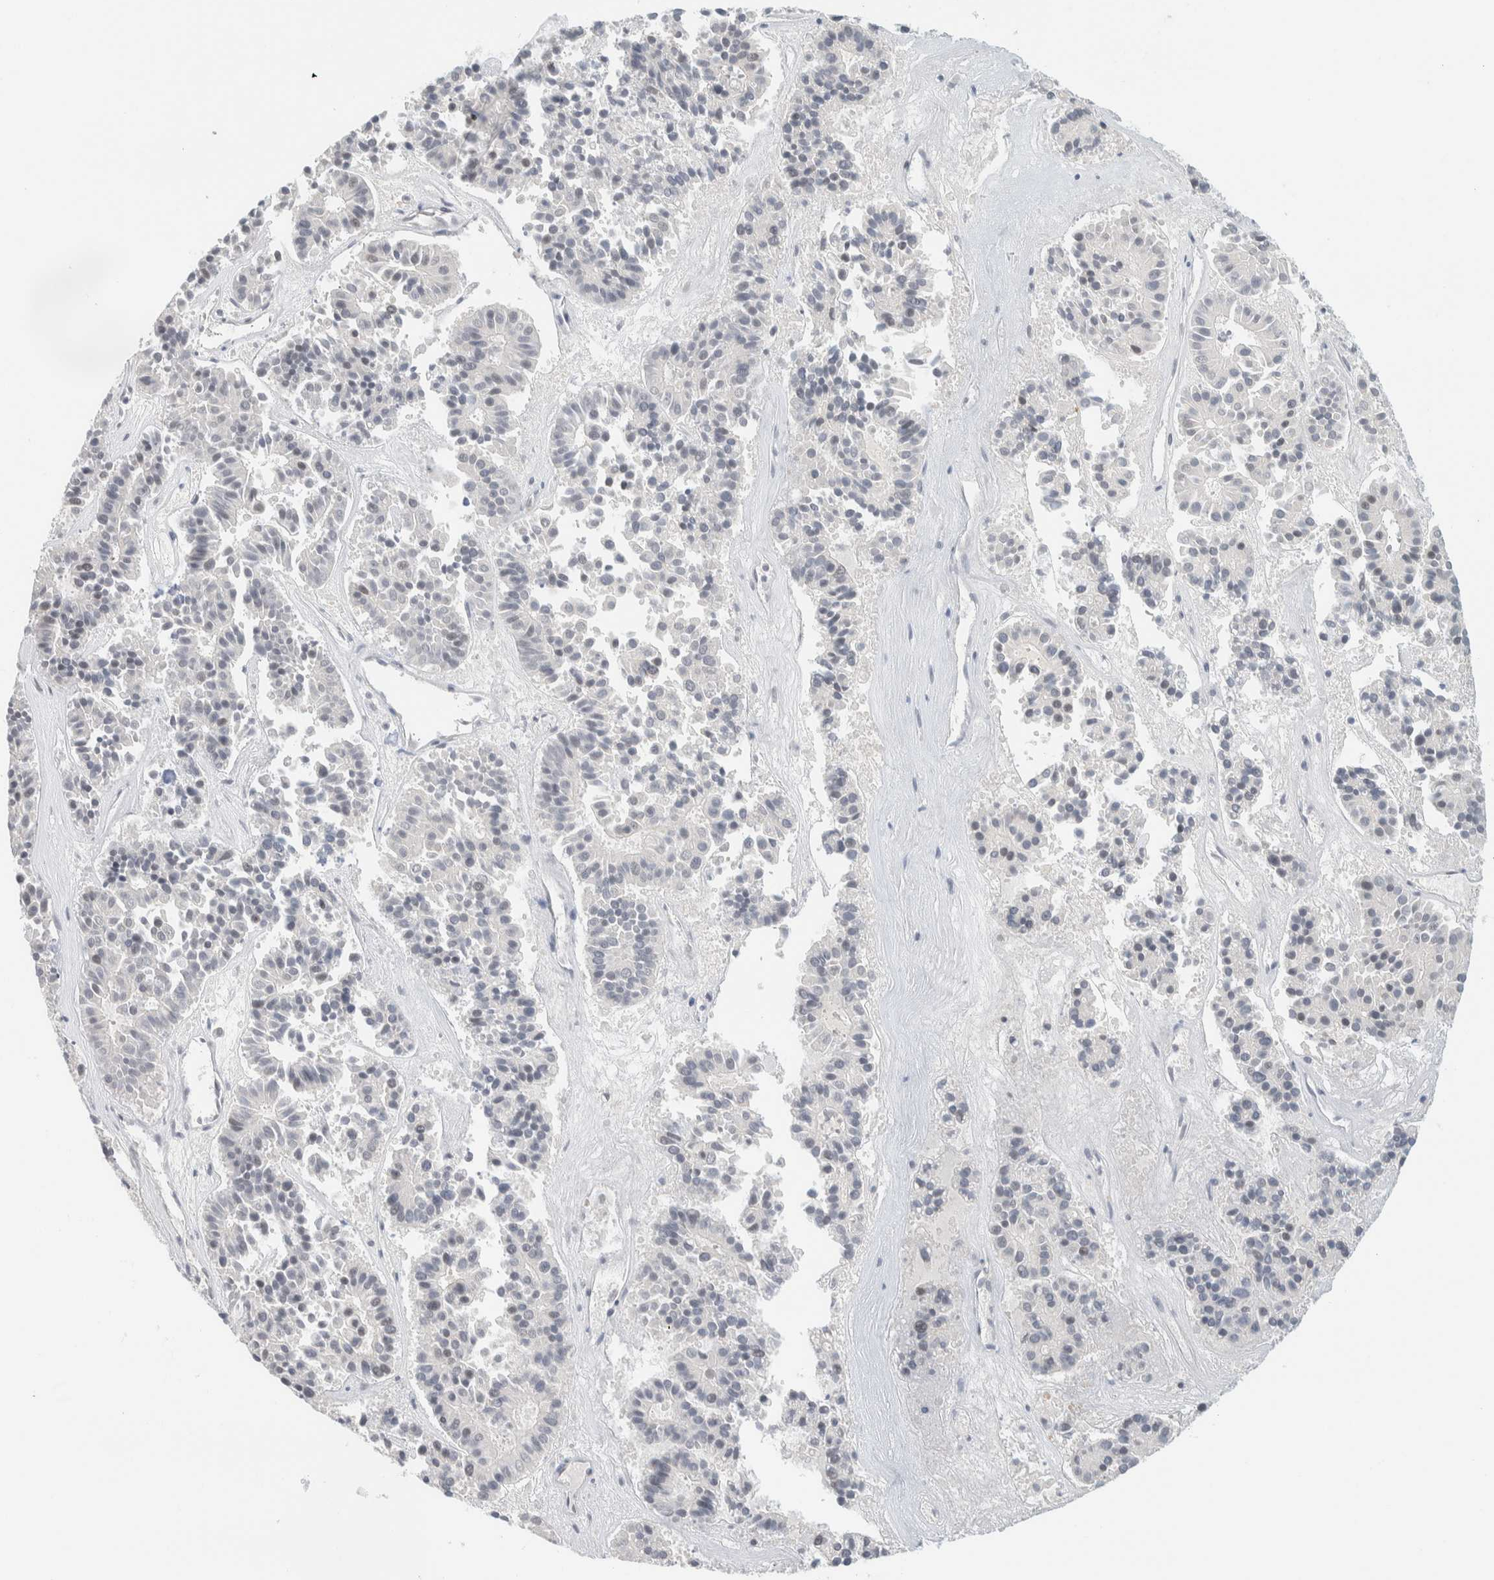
{"staining": {"intensity": "negative", "quantity": "none", "location": "none"}, "tissue": "pancreatic cancer", "cell_type": "Tumor cells", "image_type": "cancer", "snomed": [{"axis": "morphology", "description": "Adenocarcinoma, NOS"}, {"axis": "topography", "description": "Pancreas"}], "caption": "An image of human pancreatic cancer (adenocarcinoma) is negative for staining in tumor cells.", "gene": "PCYT2", "patient": {"sex": "male", "age": 50}}